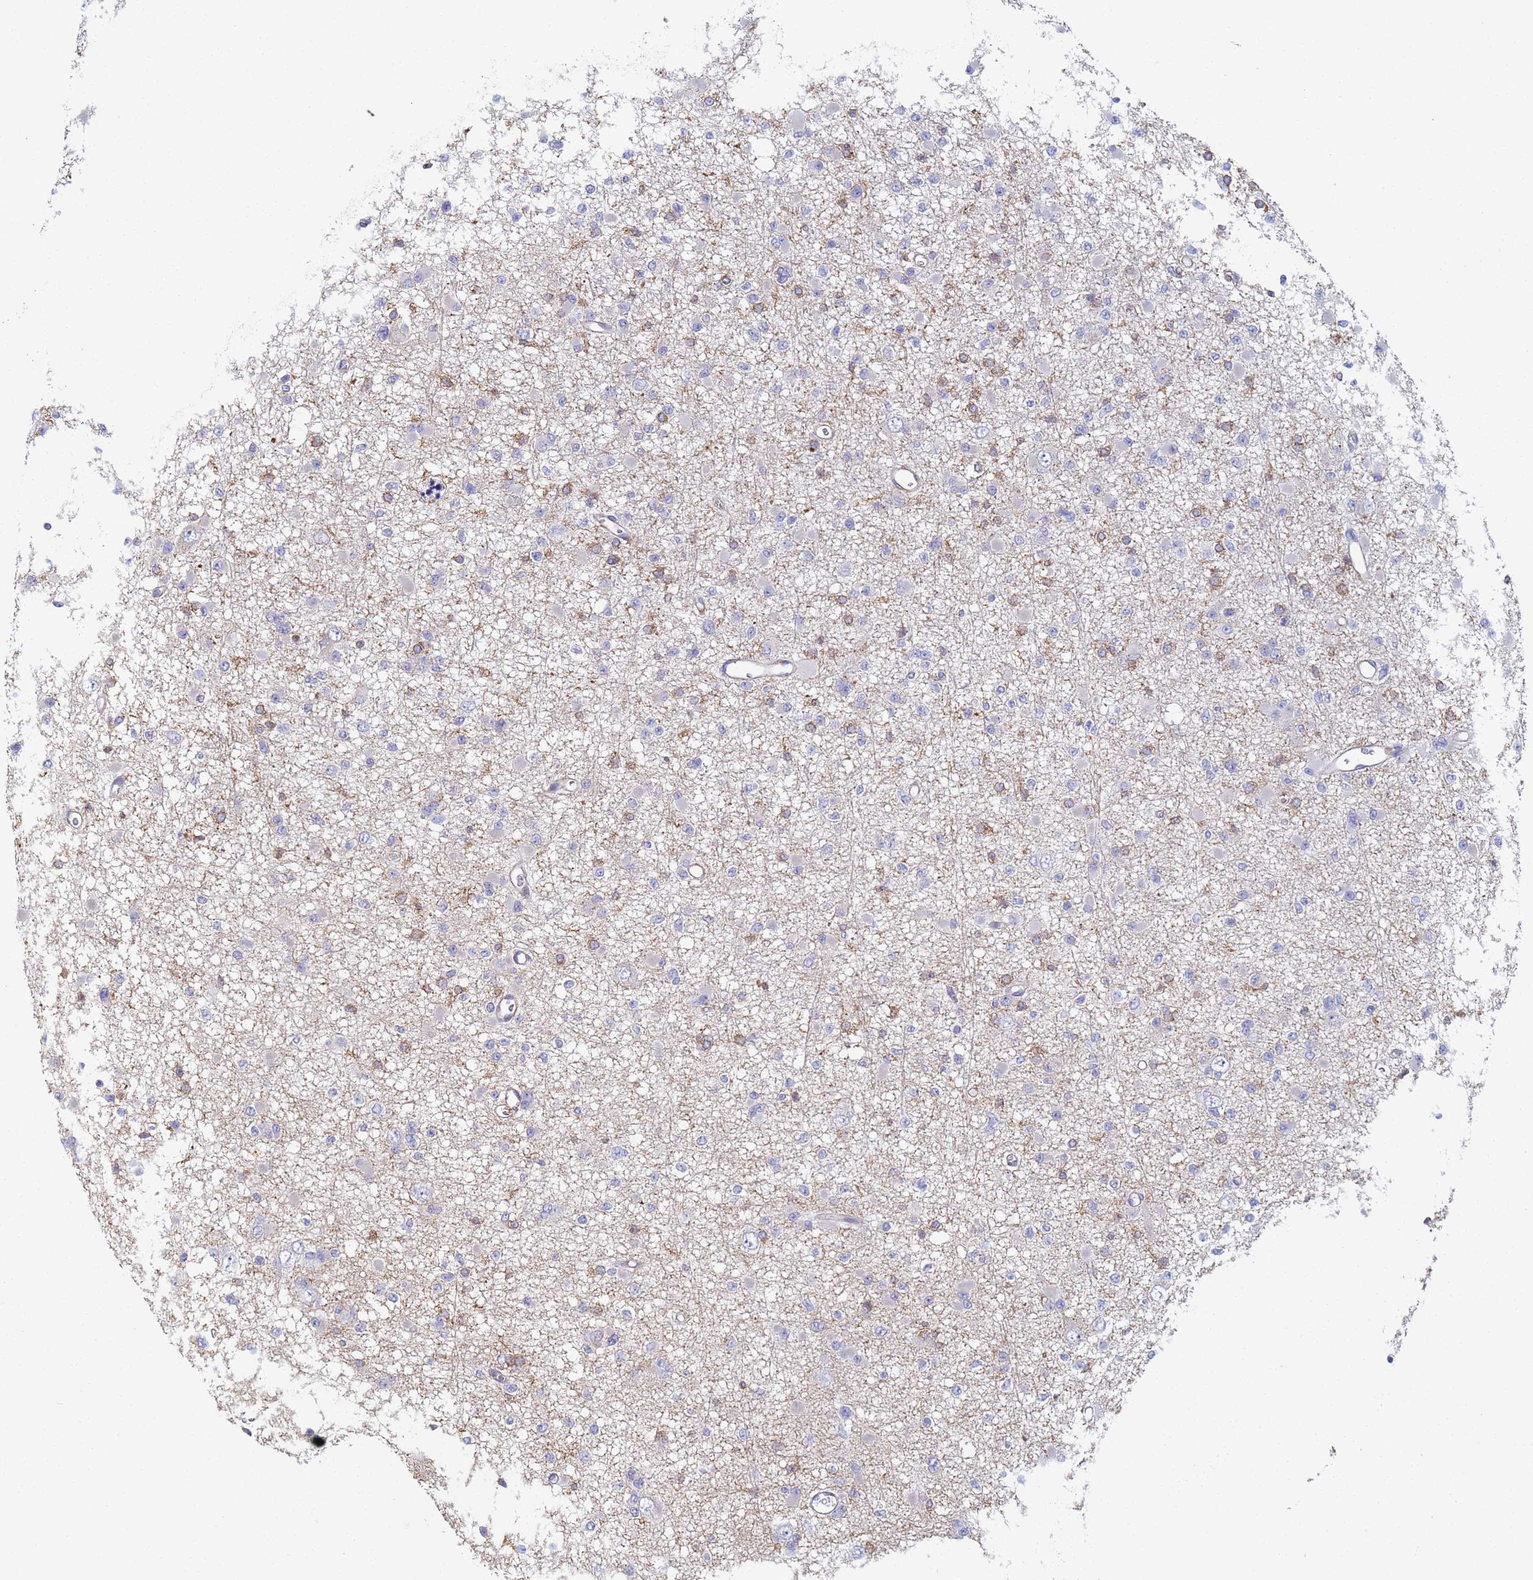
{"staining": {"intensity": "moderate", "quantity": "<25%", "location": "cytoplasmic/membranous"}, "tissue": "glioma", "cell_type": "Tumor cells", "image_type": "cancer", "snomed": [{"axis": "morphology", "description": "Glioma, malignant, Low grade"}, {"axis": "topography", "description": "Brain"}], "caption": "Tumor cells reveal moderate cytoplasmic/membranous staining in about <25% of cells in malignant glioma (low-grade). Nuclei are stained in blue.", "gene": "ZNG1B", "patient": {"sex": "female", "age": 22}}